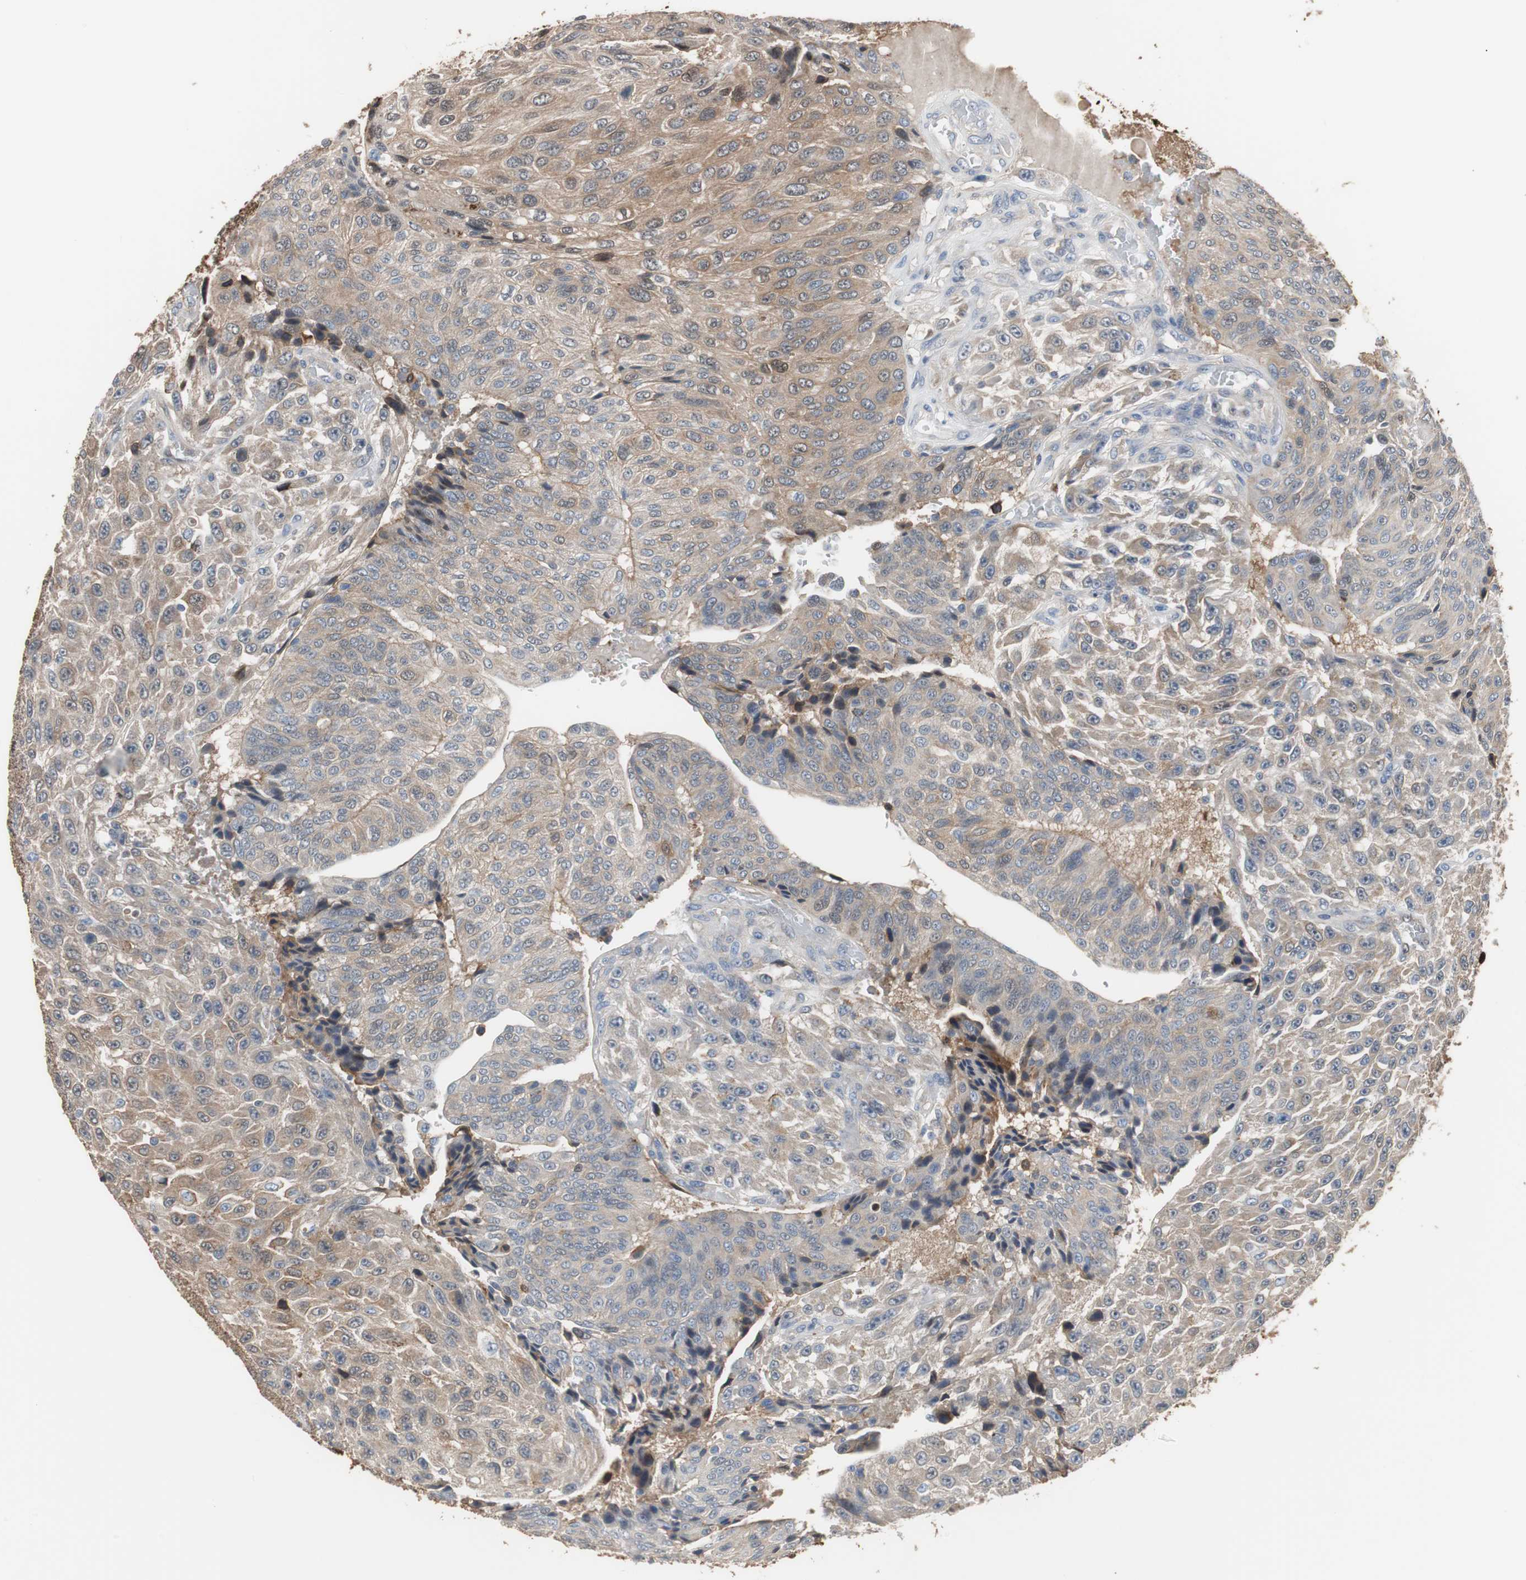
{"staining": {"intensity": "weak", "quantity": "25%-75%", "location": "cytoplasmic/membranous"}, "tissue": "urothelial cancer", "cell_type": "Tumor cells", "image_type": "cancer", "snomed": [{"axis": "morphology", "description": "Urothelial carcinoma, High grade"}, {"axis": "topography", "description": "Urinary bladder"}], "caption": "IHC photomicrograph of neoplastic tissue: human urothelial carcinoma (high-grade) stained using immunohistochemistry (IHC) displays low levels of weak protein expression localized specifically in the cytoplasmic/membranous of tumor cells, appearing as a cytoplasmic/membranous brown color.", "gene": "ANXA4", "patient": {"sex": "male", "age": 66}}